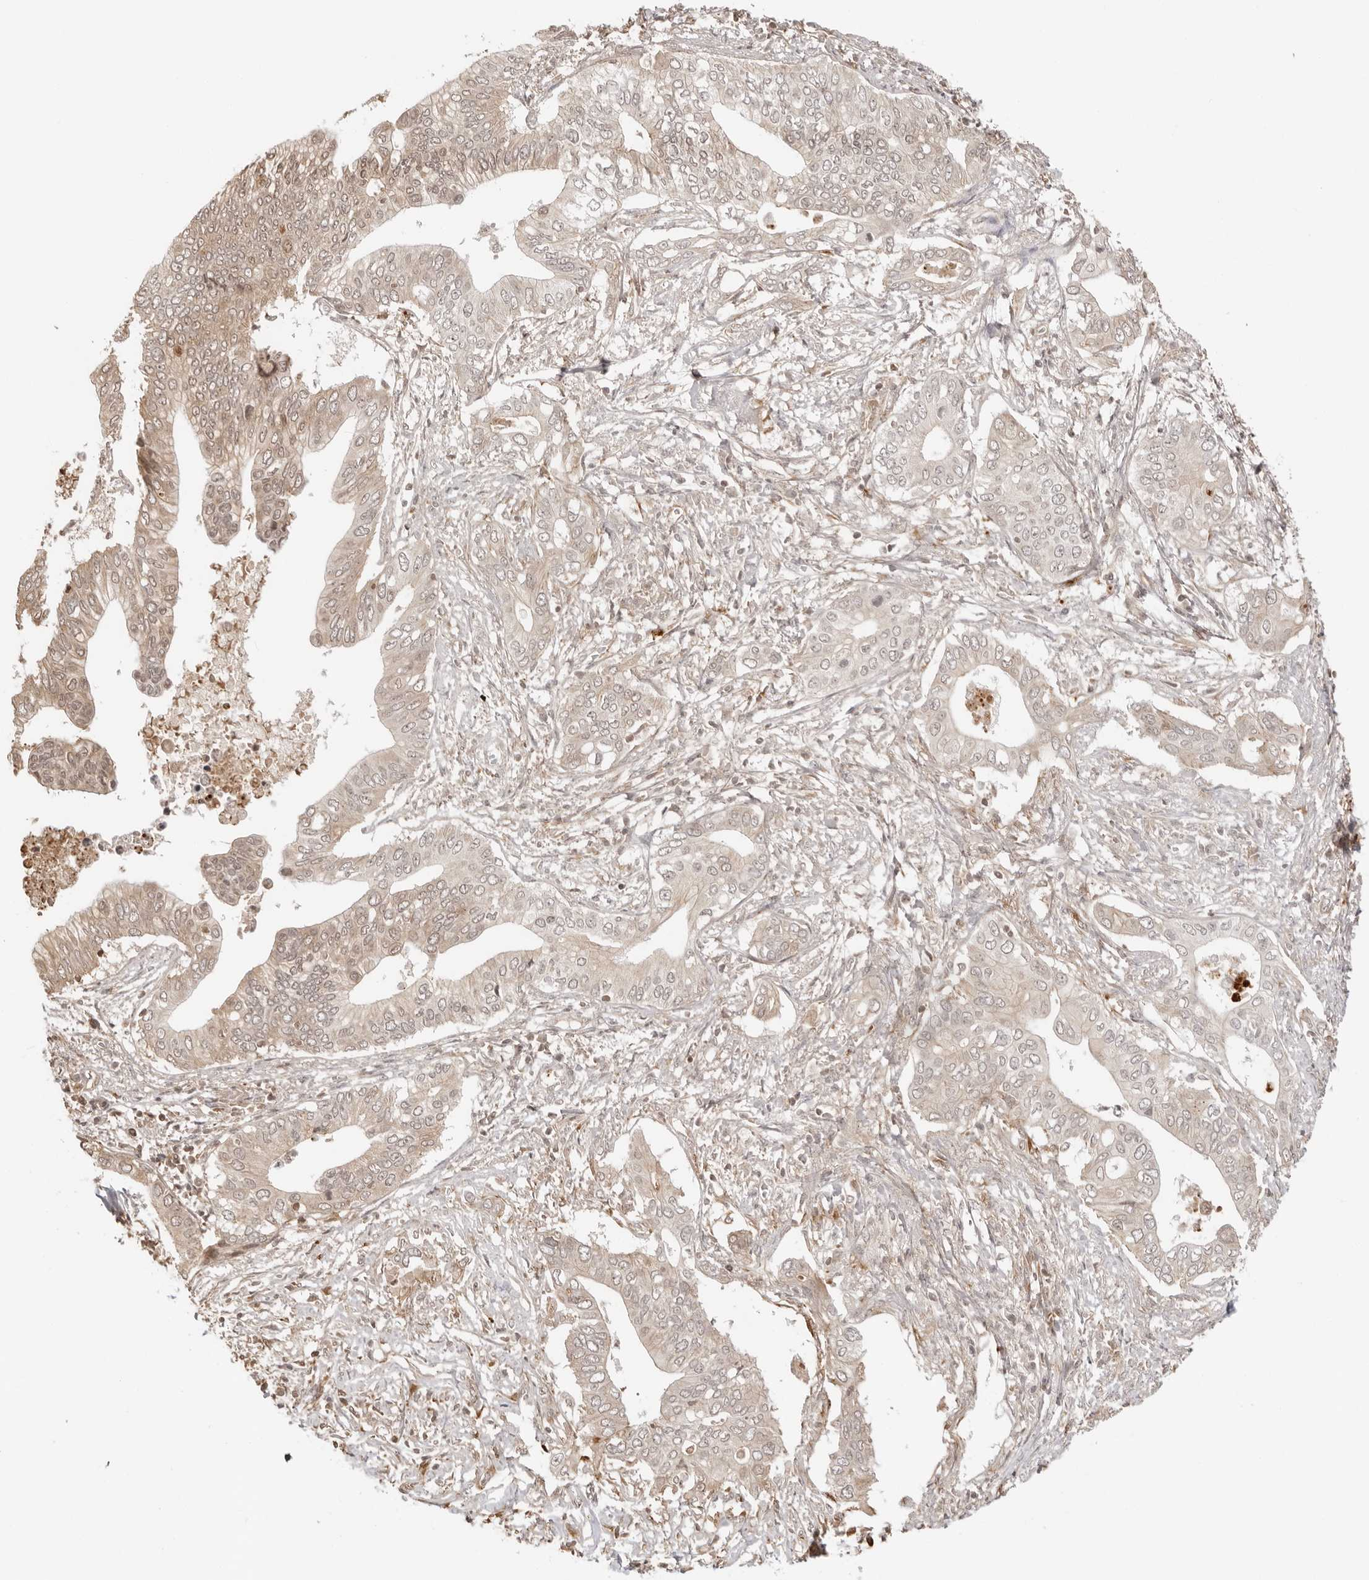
{"staining": {"intensity": "weak", "quantity": "25%-75%", "location": "cytoplasmic/membranous,nuclear"}, "tissue": "pancreatic cancer", "cell_type": "Tumor cells", "image_type": "cancer", "snomed": [{"axis": "morphology", "description": "Normal tissue, NOS"}, {"axis": "morphology", "description": "Adenocarcinoma, NOS"}, {"axis": "topography", "description": "Pancreas"}, {"axis": "topography", "description": "Peripheral nerve tissue"}], "caption": "IHC image of neoplastic tissue: human pancreatic cancer (adenocarcinoma) stained using immunohistochemistry (IHC) demonstrates low levels of weak protein expression localized specifically in the cytoplasmic/membranous and nuclear of tumor cells, appearing as a cytoplasmic/membranous and nuclear brown color.", "gene": "IKBKE", "patient": {"sex": "male", "age": 59}}